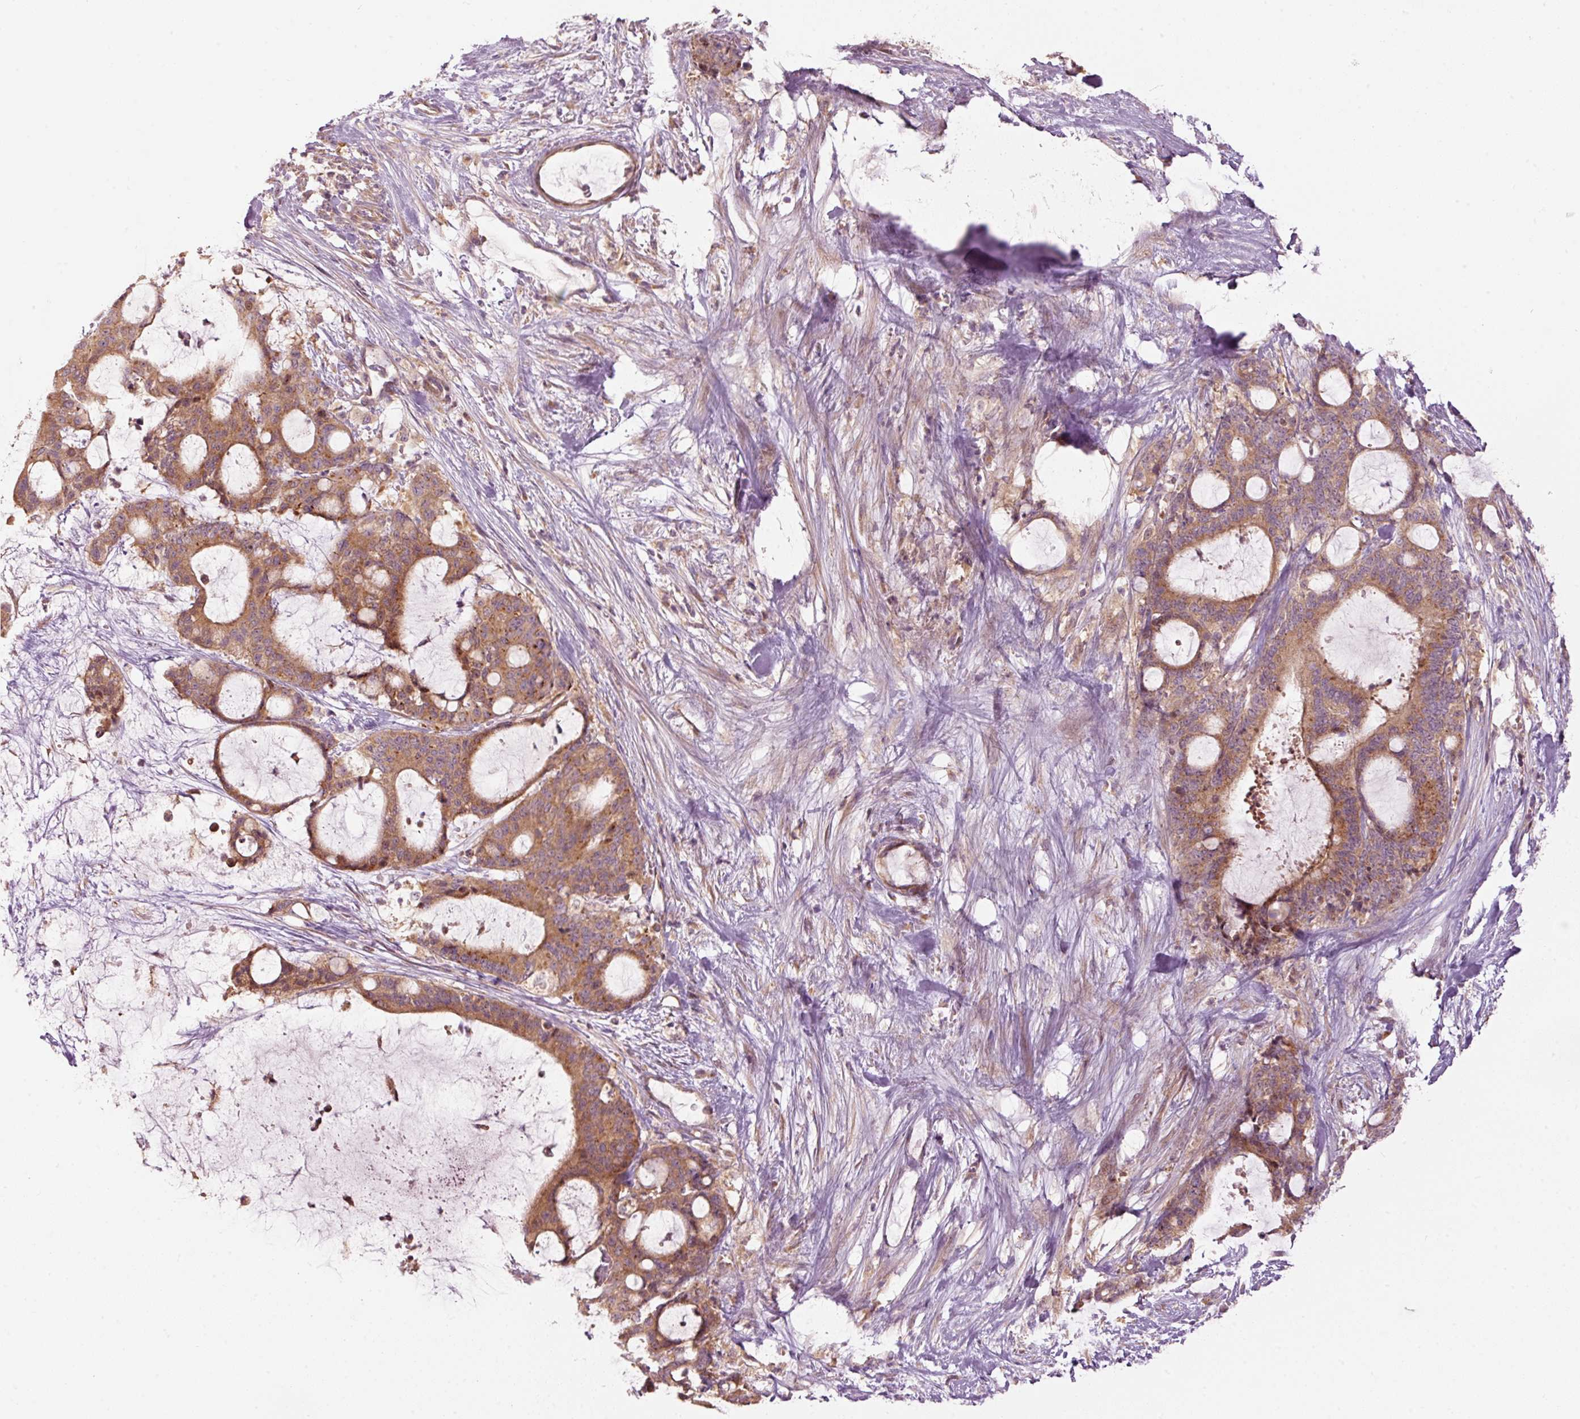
{"staining": {"intensity": "moderate", "quantity": ">75%", "location": "cytoplasmic/membranous"}, "tissue": "liver cancer", "cell_type": "Tumor cells", "image_type": "cancer", "snomed": [{"axis": "morphology", "description": "Normal tissue, NOS"}, {"axis": "morphology", "description": "Cholangiocarcinoma"}, {"axis": "topography", "description": "Liver"}, {"axis": "topography", "description": "Peripheral nerve tissue"}], "caption": "Moderate cytoplasmic/membranous staining for a protein is appreciated in about >75% of tumor cells of liver cancer using IHC.", "gene": "MAP10", "patient": {"sex": "female", "age": 73}}